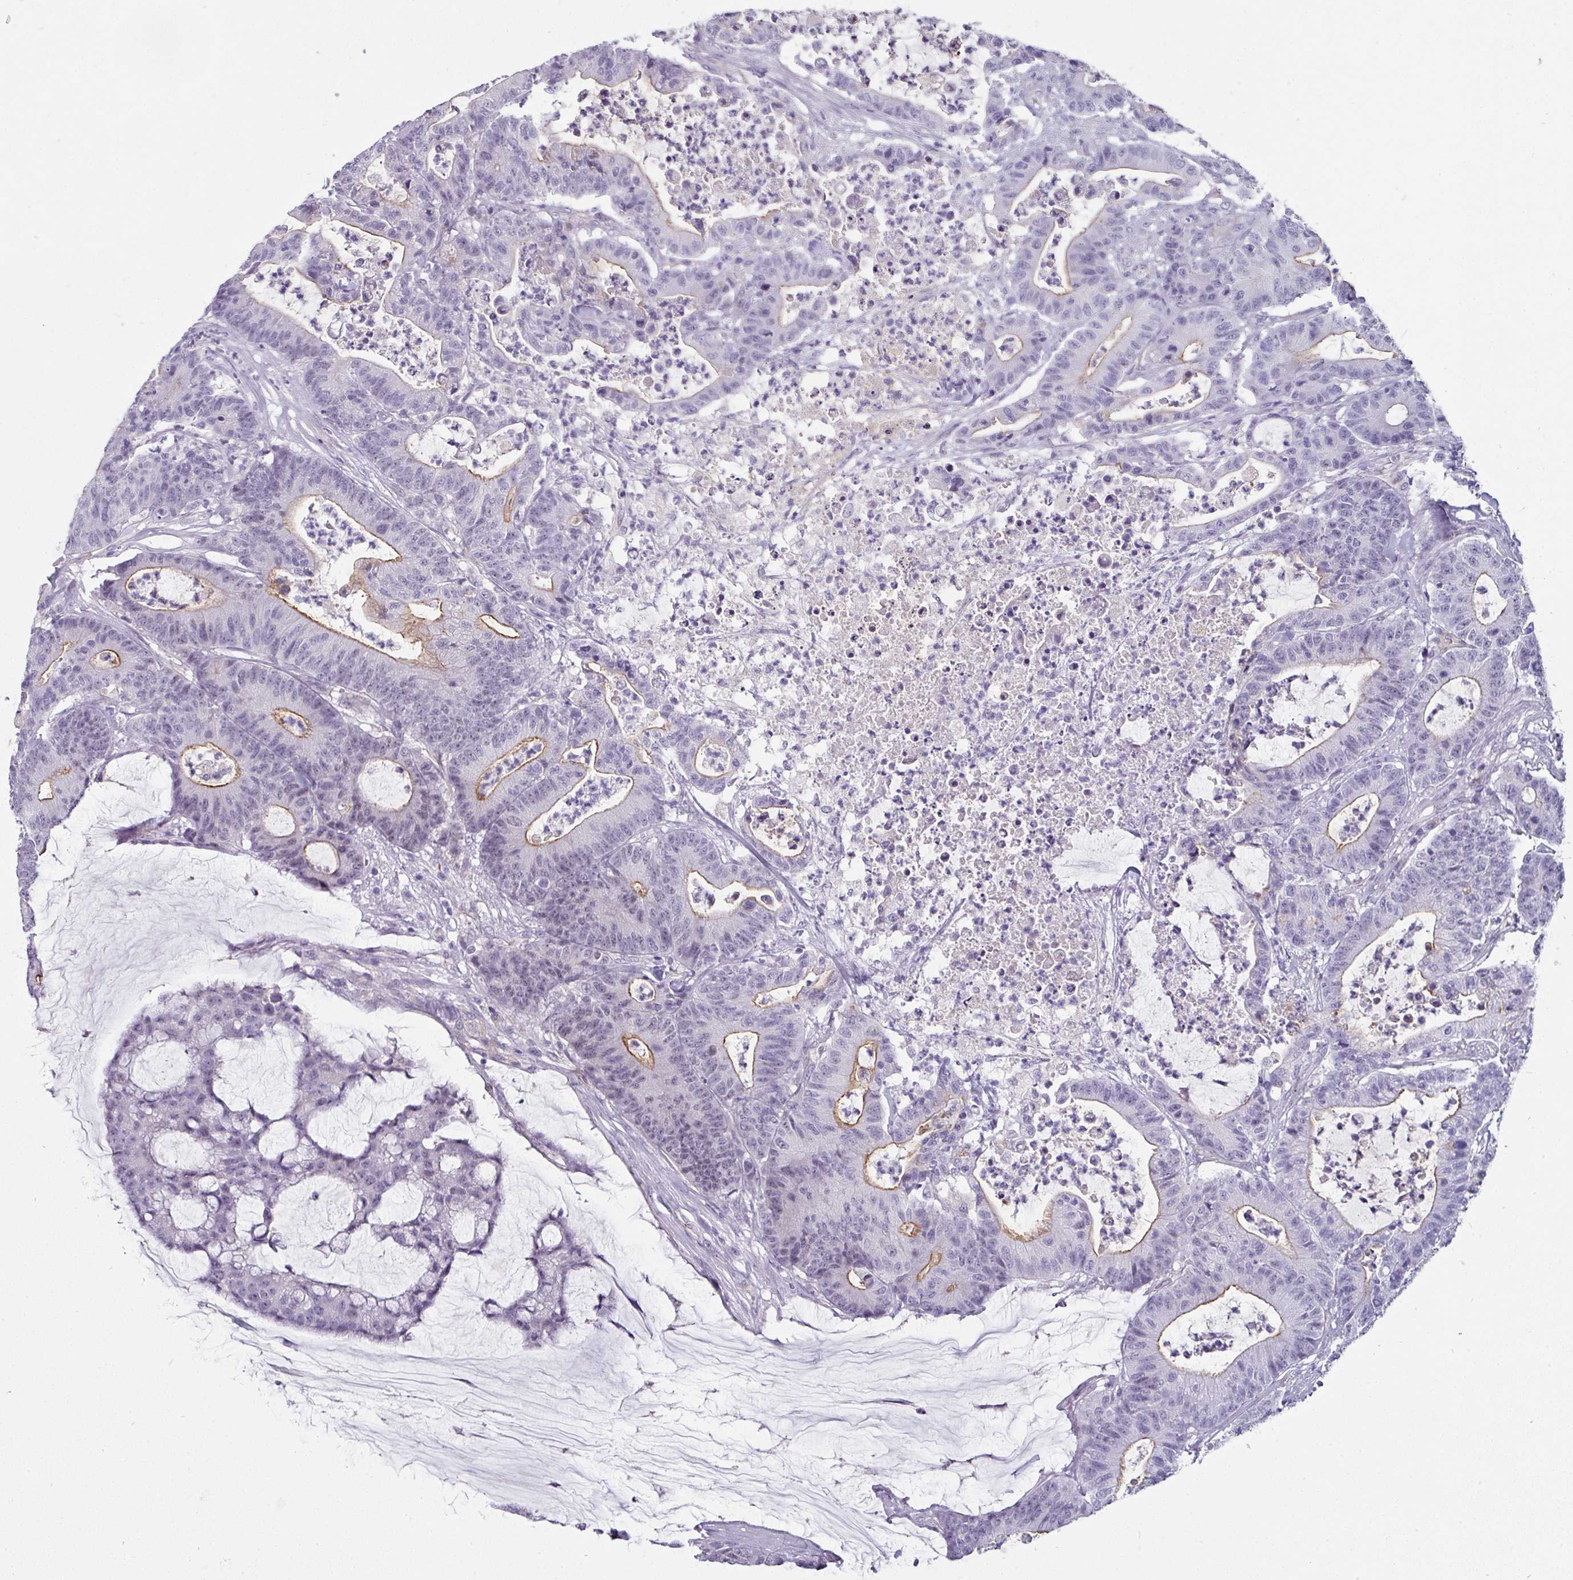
{"staining": {"intensity": "moderate", "quantity": "25%-75%", "location": "cytoplasmic/membranous"}, "tissue": "colorectal cancer", "cell_type": "Tumor cells", "image_type": "cancer", "snomed": [{"axis": "morphology", "description": "Adenocarcinoma, NOS"}, {"axis": "topography", "description": "Colon"}], "caption": "Immunohistochemistry photomicrograph of neoplastic tissue: human colorectal cancer stained using IHC exhibits medium levels of moderate protein expression localized specifically in the cytoplasmic/membranous of tumor cells, appearing as a cytoplasmic/membranous brown color.", "gene": "EYA3", "patient": {"sex": "female", "age": 84}}